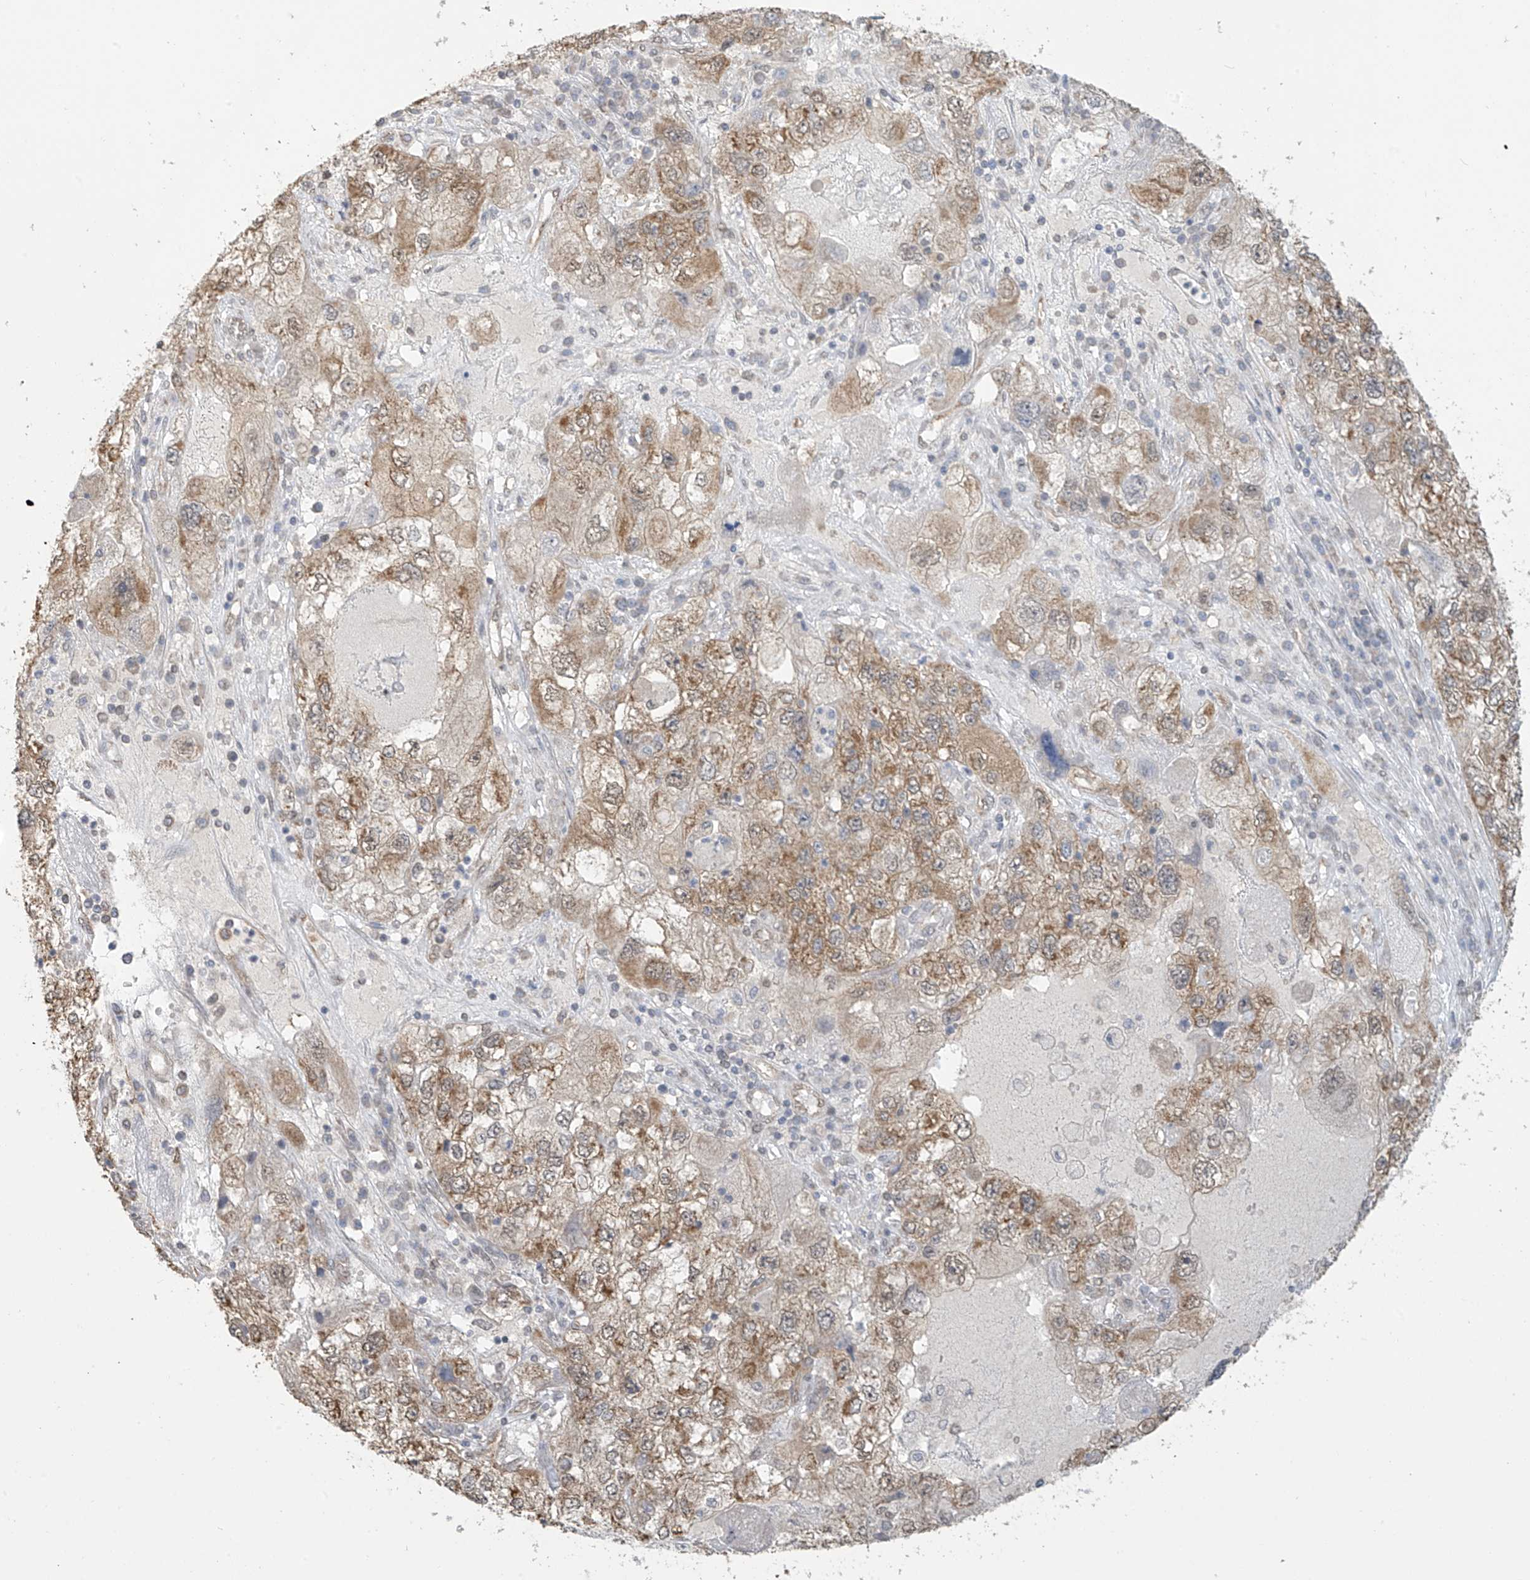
{"staining": {"intensity": "moderate", "quantity": ">75%", "location": "cytoplasmic/membranous,nuclear"}, "tissue": "endometrial cancer", "cell_type": "Tumor cells", "image_type": "cancer", "snomed": [{"axis": "morphology", "description": "Adenocarcinoma, NOS"}, {"axis": "topography", "description": "Endometrium"}], "caption": "Protein staining of endometrial cancer (adenocarcinoma) tissue shows moderate cytoplasmic/membranous and nuclear expression in approximately >75% of tumor cells.", "gene": "KIAA1522", "patient": {"sex": "female", "age": 49}}